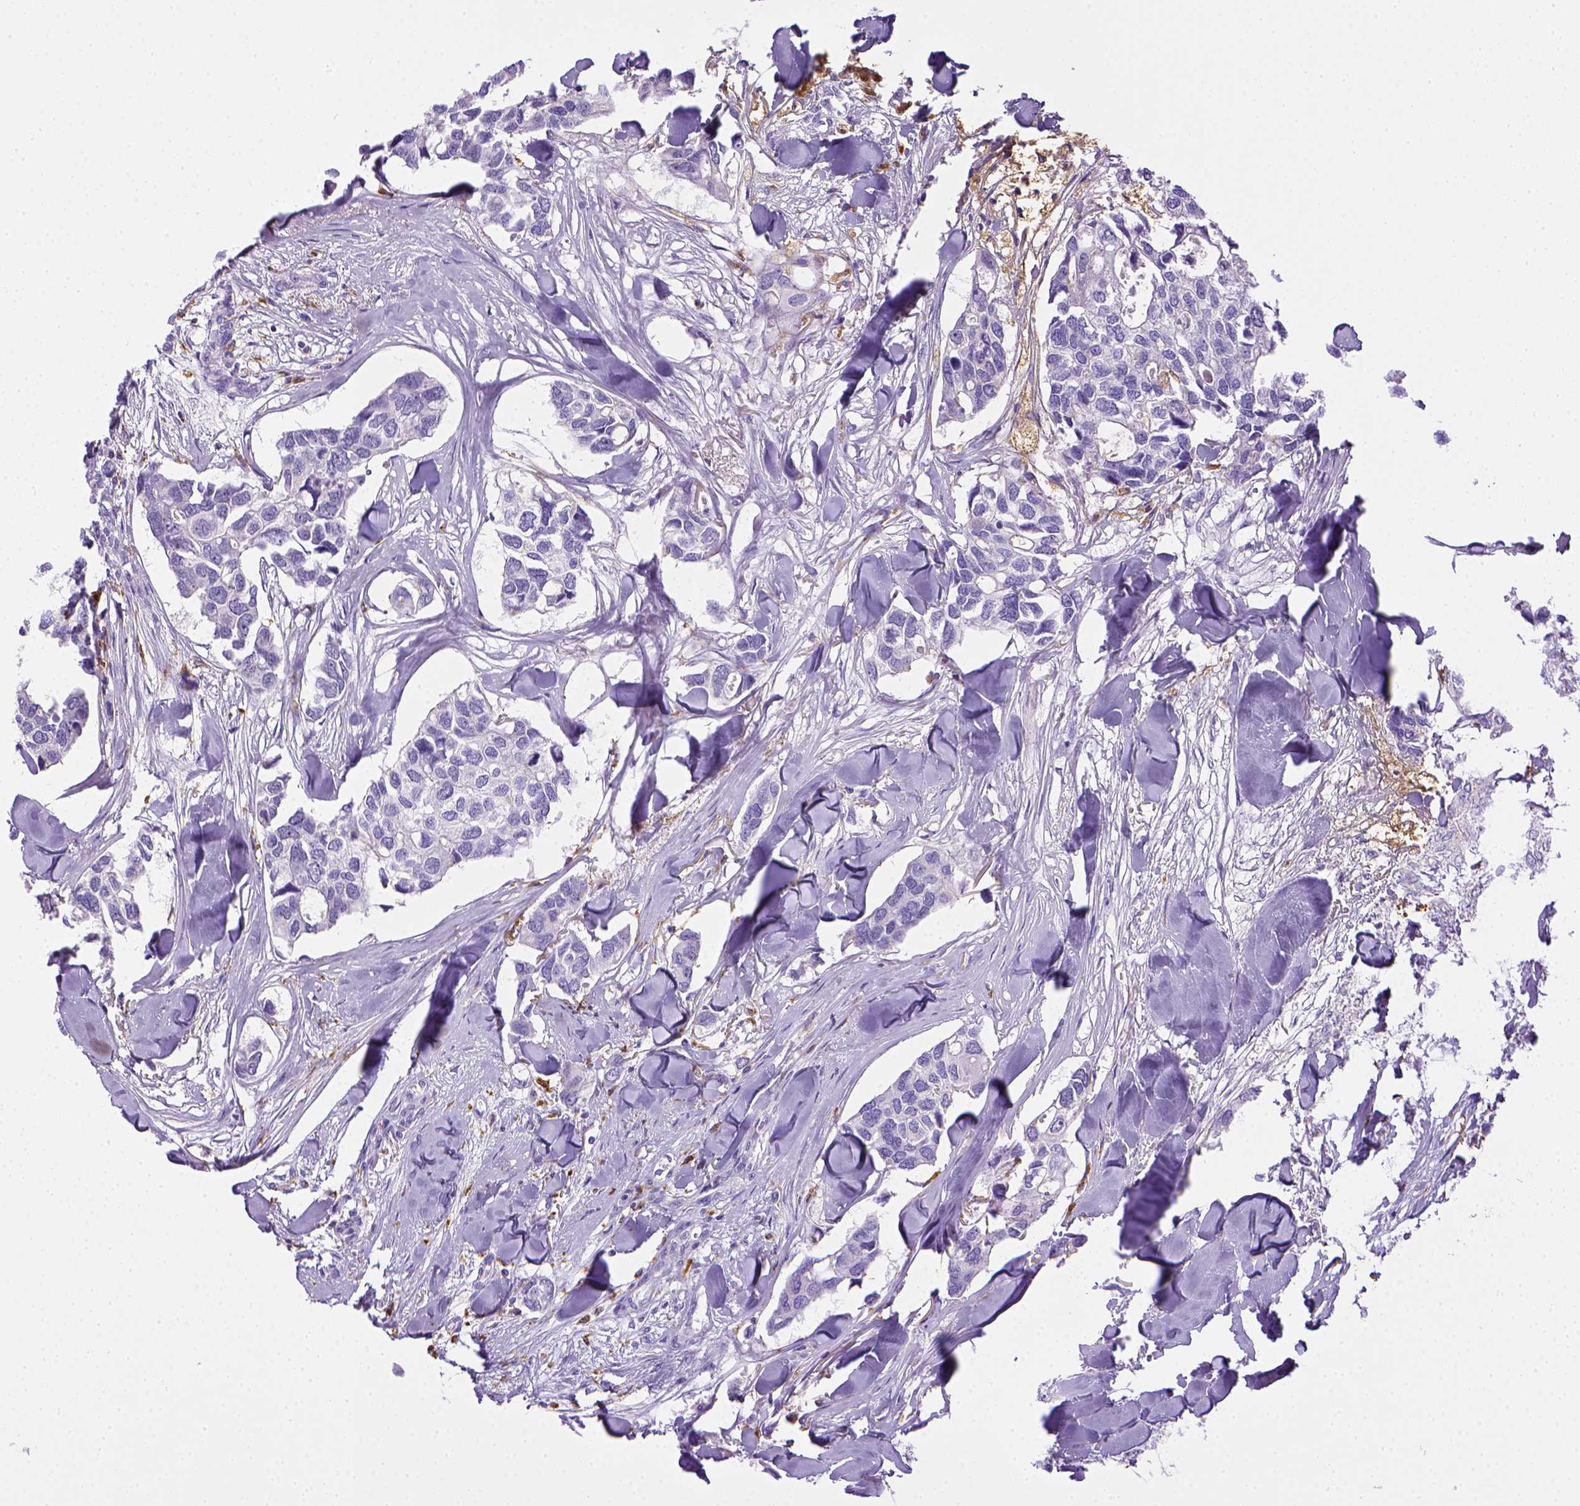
{"staining": {"intensity": "negative", "quantity": "none", "location": "none"}, "tissue": "breast cancer", "cell_type": "Tumor cells", "image_type": "cancer", "snomed": [{"axis": "morphology", "description": "Duct carcinoma"}, {"axis": "topography", "description": "Breast"}], "caption": "The photomicrograph displays no staining of tumor cells in breast cancer (intraductal carcinoma).", "gene": "CD68", "patient": {"sex": "female", "age": 83}}